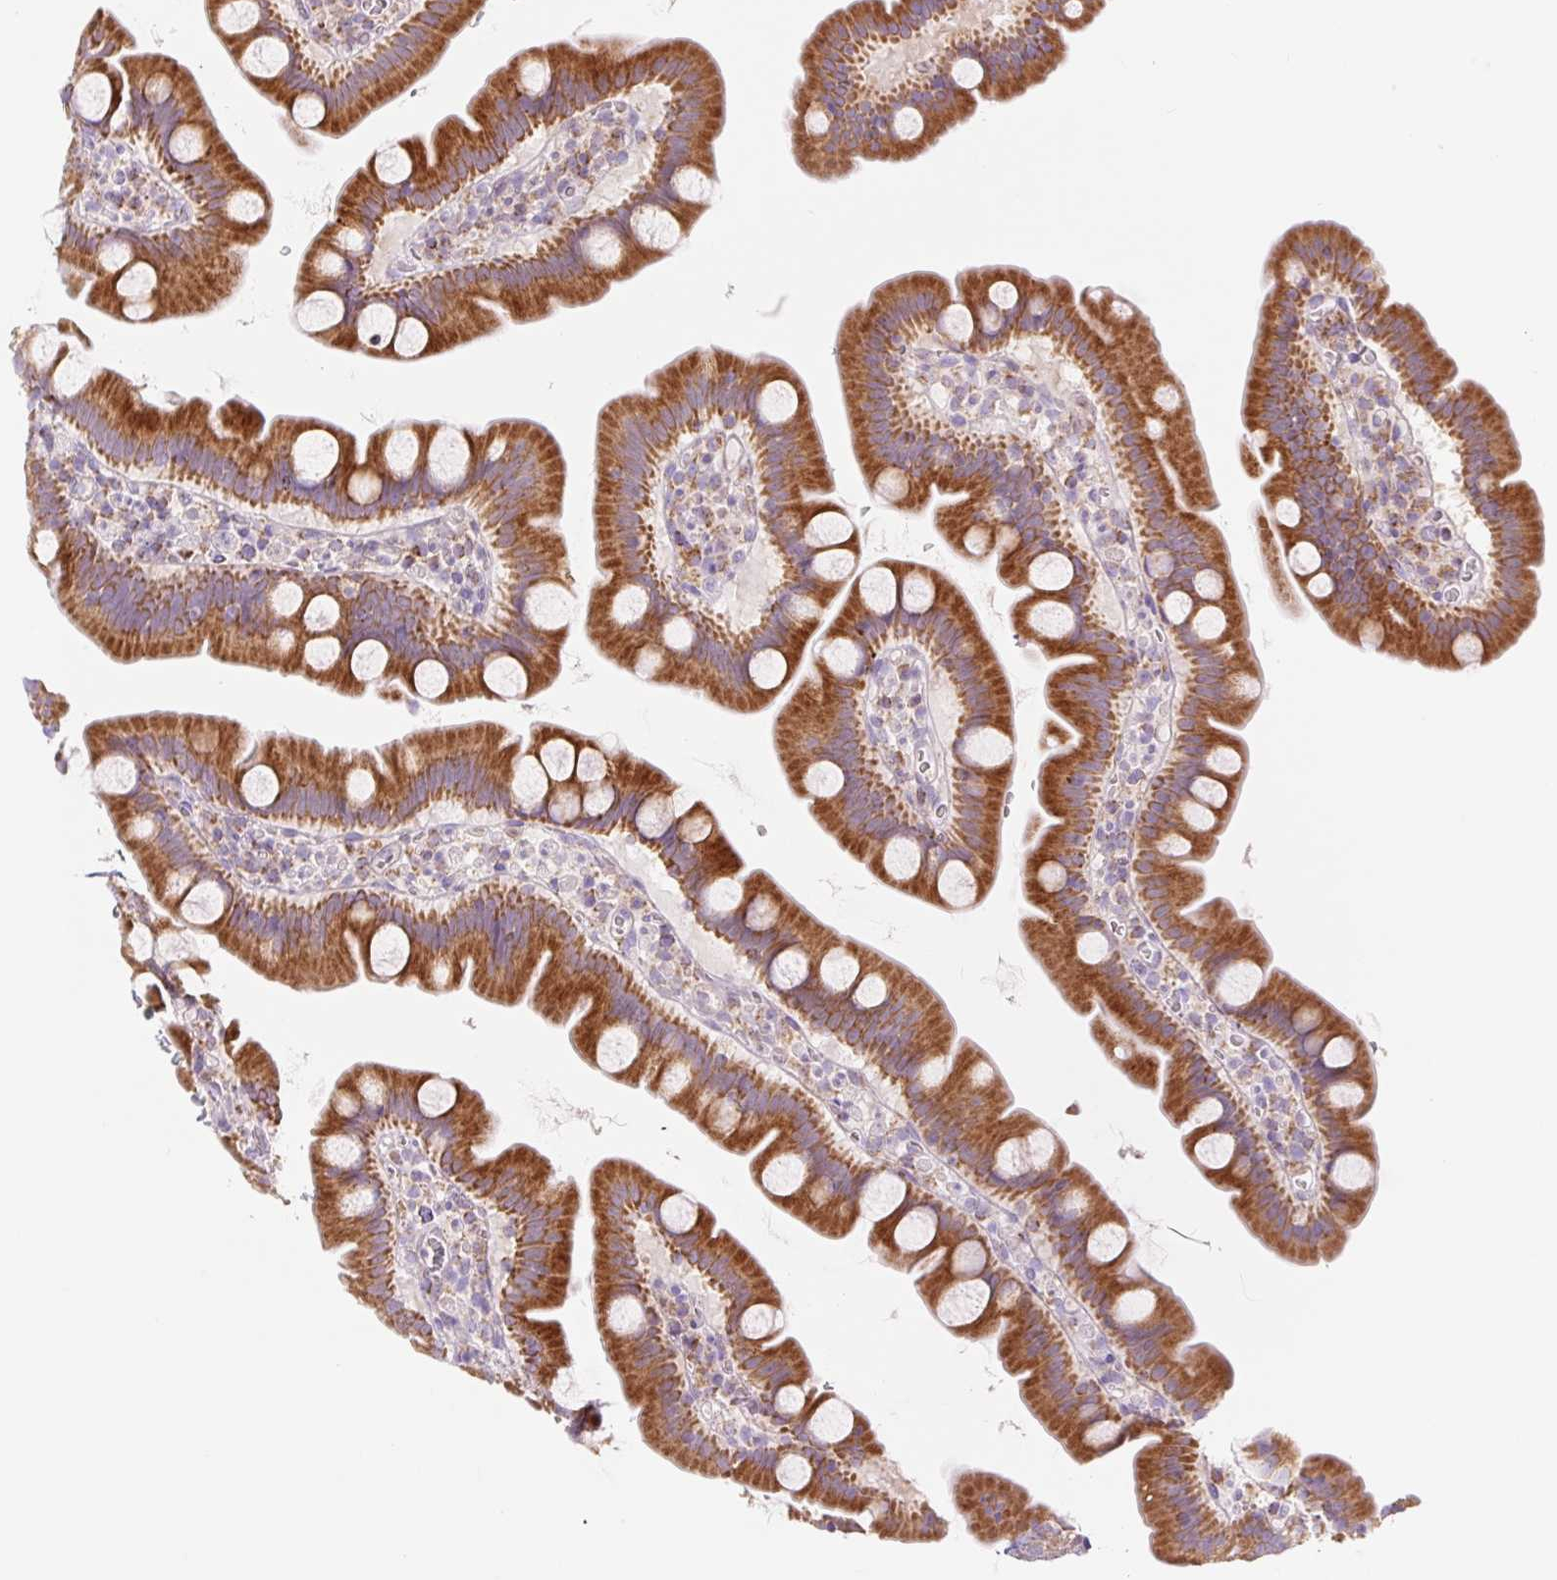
{"staining": {"intensity": "strong", "quantity": ">75%", "location": "cytoplasmic/membranous"}, "tissue": "small intestine", "cell_type": "Glandular cells", "image_type": "normal", "snomed": [{"axis": "morphology", "description": "Normal tissue, NOS"}, {"axis": "topography", "description": "Small intestine"}], "caption": "This photomicrograph displays immunohistochemistry (IHC) staining of unremarkable small intestine, with high strong cytoplasmic/membranous positivity in approximately >75% of glandular cells.", "gene": "FOCAD", "patient": {"sex": "female", "age": 68}}